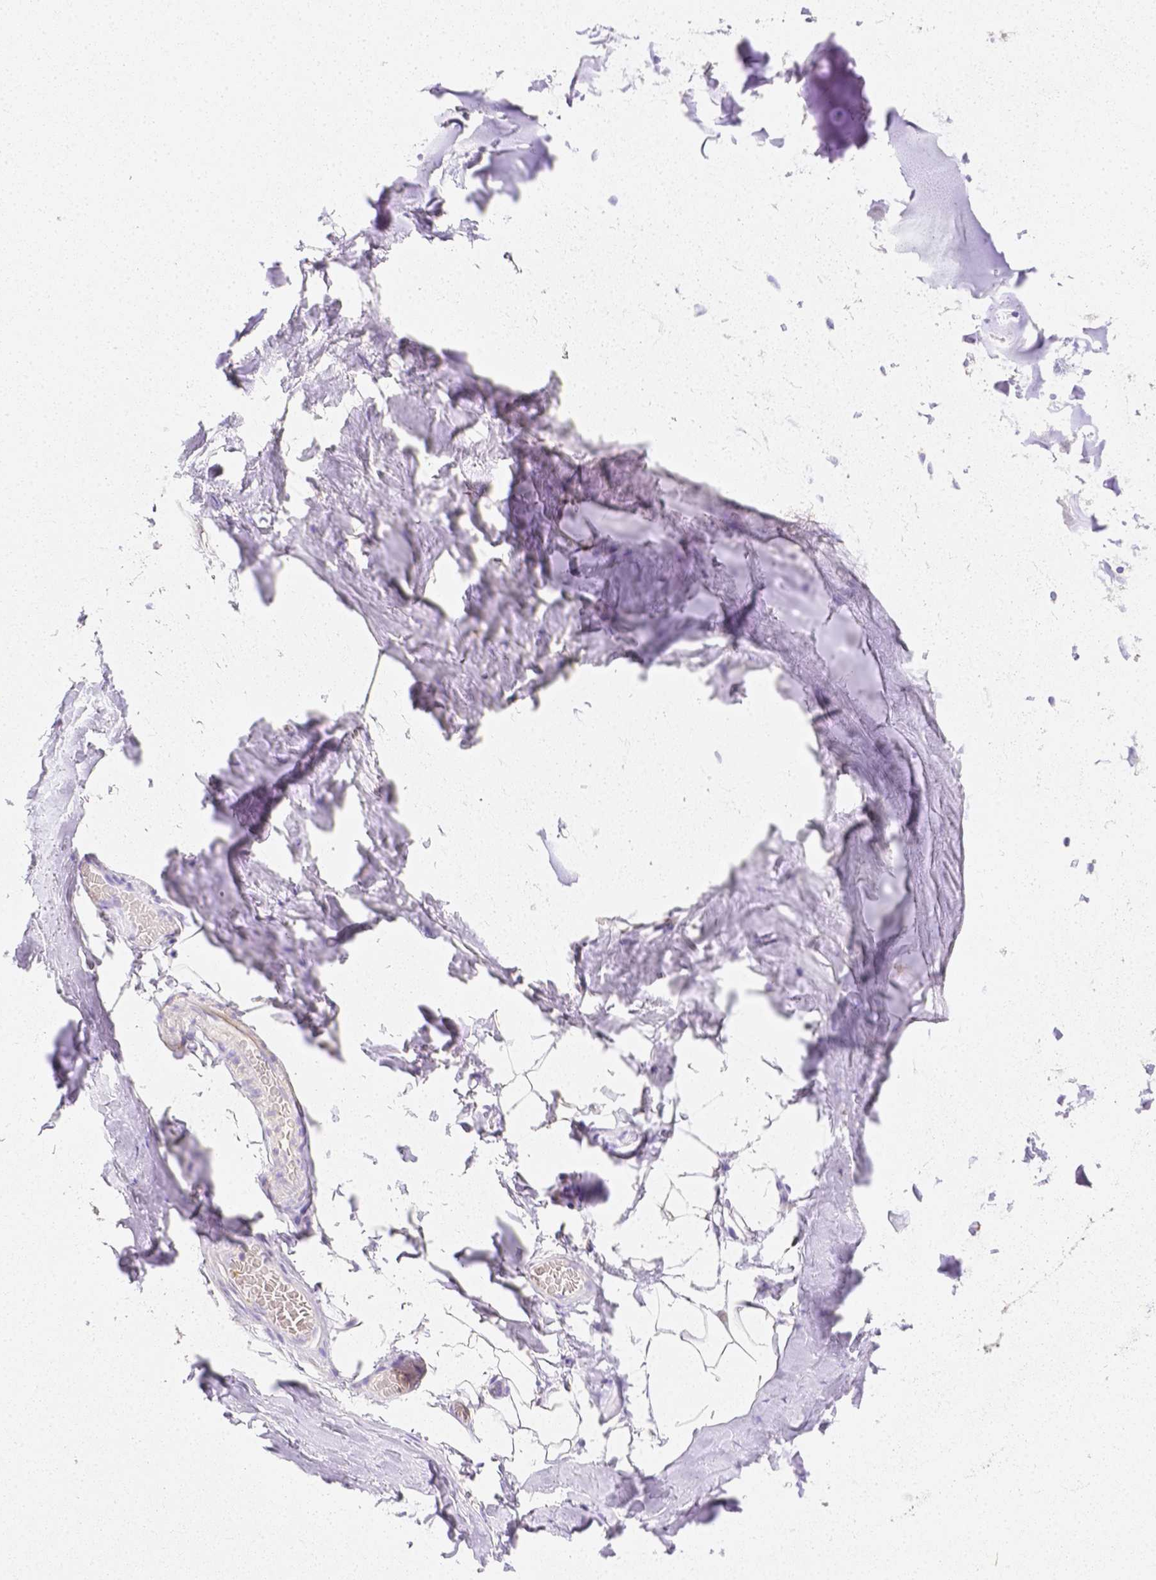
{"staining": {"intensity": "negative", "quantity": "none", "location": "none"}, "tissue": "adipose tissue", "cell_type": "Adipocytes", "image_type": "normal", "snomed": [{"axis": "morphology", "description": "Normal tissue, NOS"}, {"axis": "topography", "description": "Cartilage tissue"}, {"axis": "topography", "description": "Bronchus"}, {"axis": "topography", "description": "Peripheral nerve tissue"}], "caption": "Protein analysis of benign adipose tissue shows no significant expression in adipocytes.", "gene": "ASAH2B", "patient": {"sex": "male", "age": 67}}